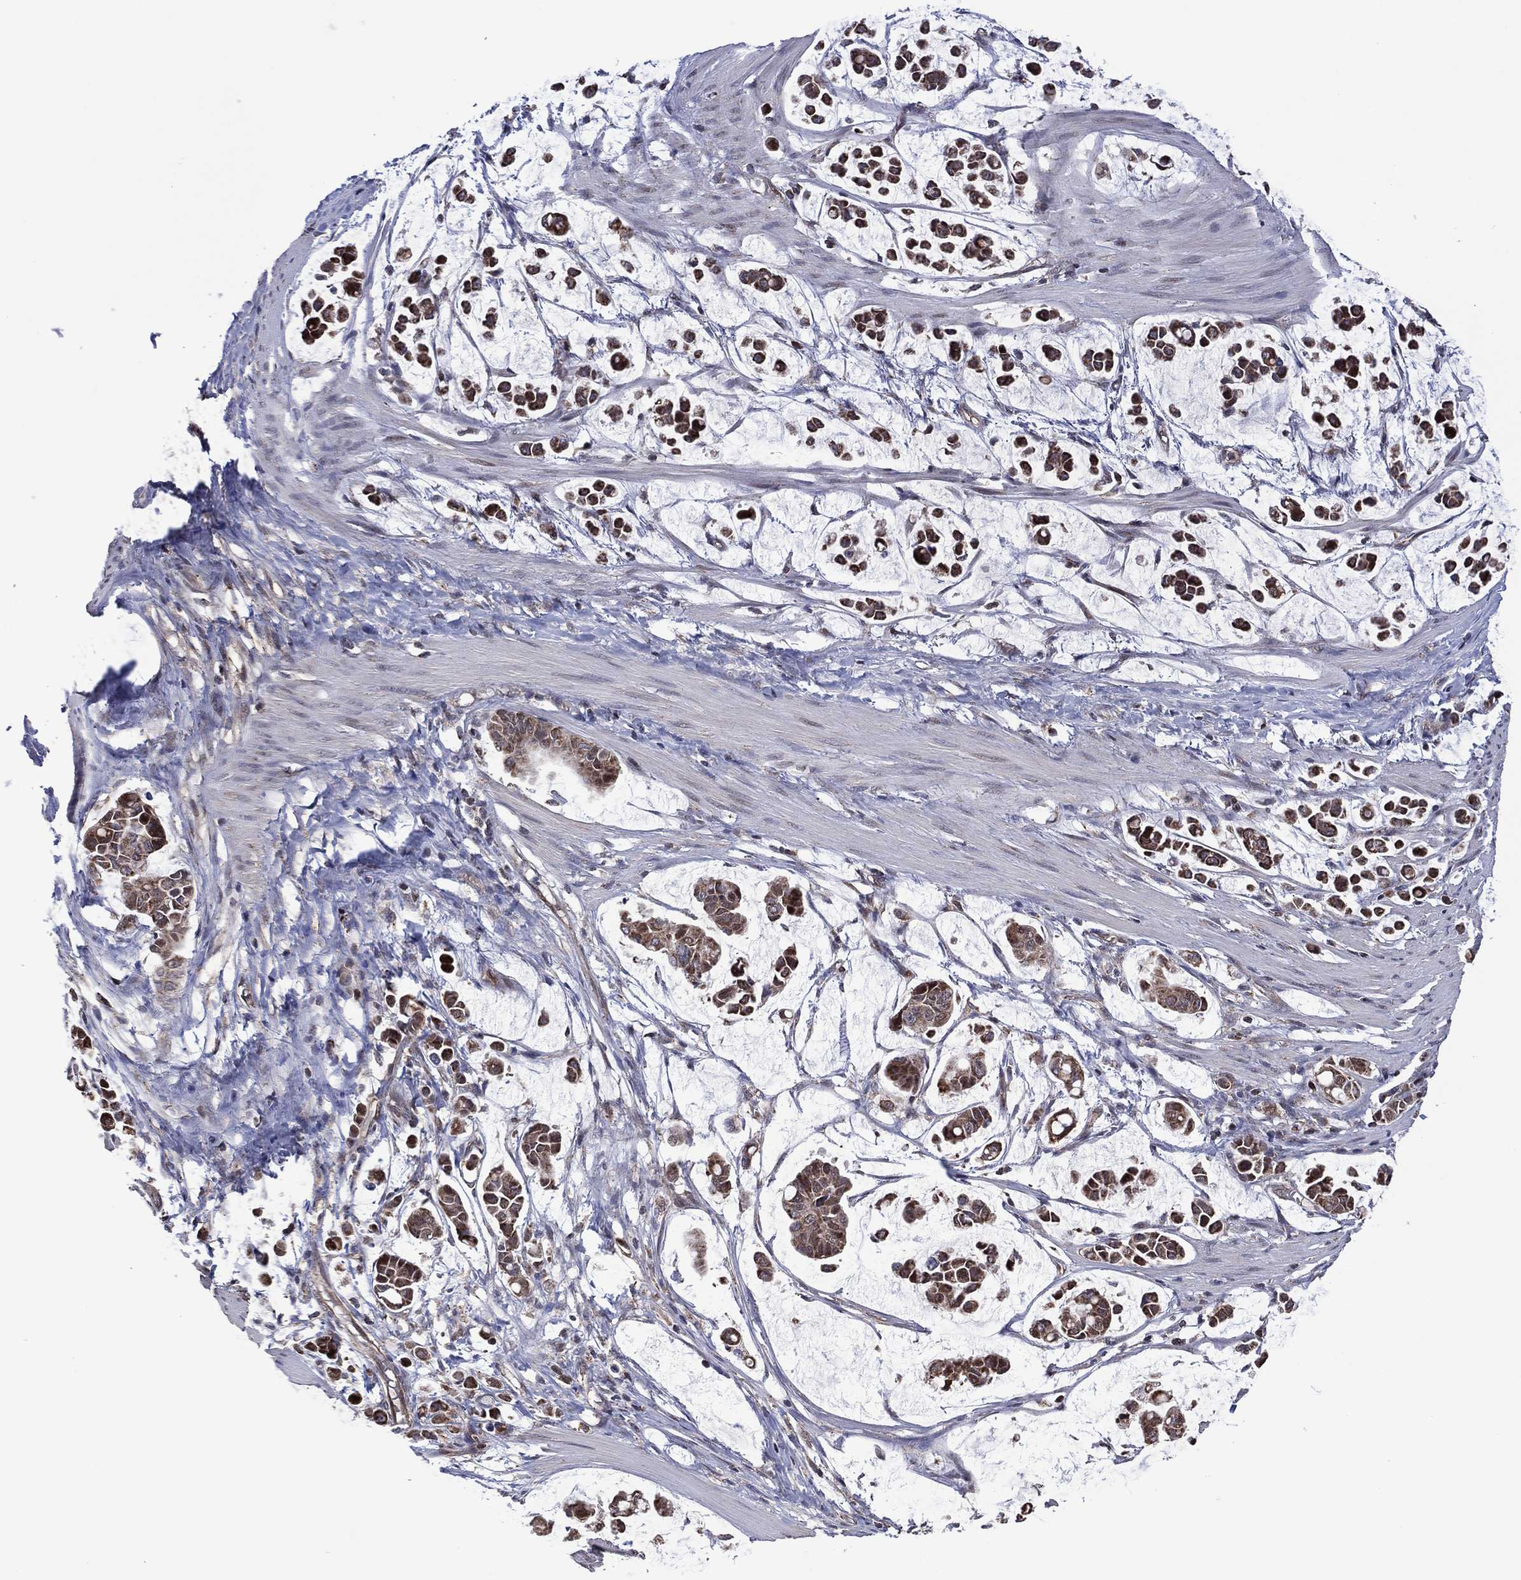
{"staining": {"intensity": "moderate", "quantity": "<25%", "location": "cytoplasmic/membranous"}, "tissue": "stomach cancer", "cell_type": "Tumor cells", "image_type": "cancer", "snomed": [{"axis": "morphology", "description": "Adenocarcinoma, NOS"}, {"axis": "topography", "description": "Stomach"}], "caption": "Human stomach cancer (adenocarcinoma) stained with a brown dye exhibits moderate cytoplasmic/membranous positive positivity in about <25% of tumor cells.", "gene": "PIDD1", "patient": {"sex": "male", "age": 82}}